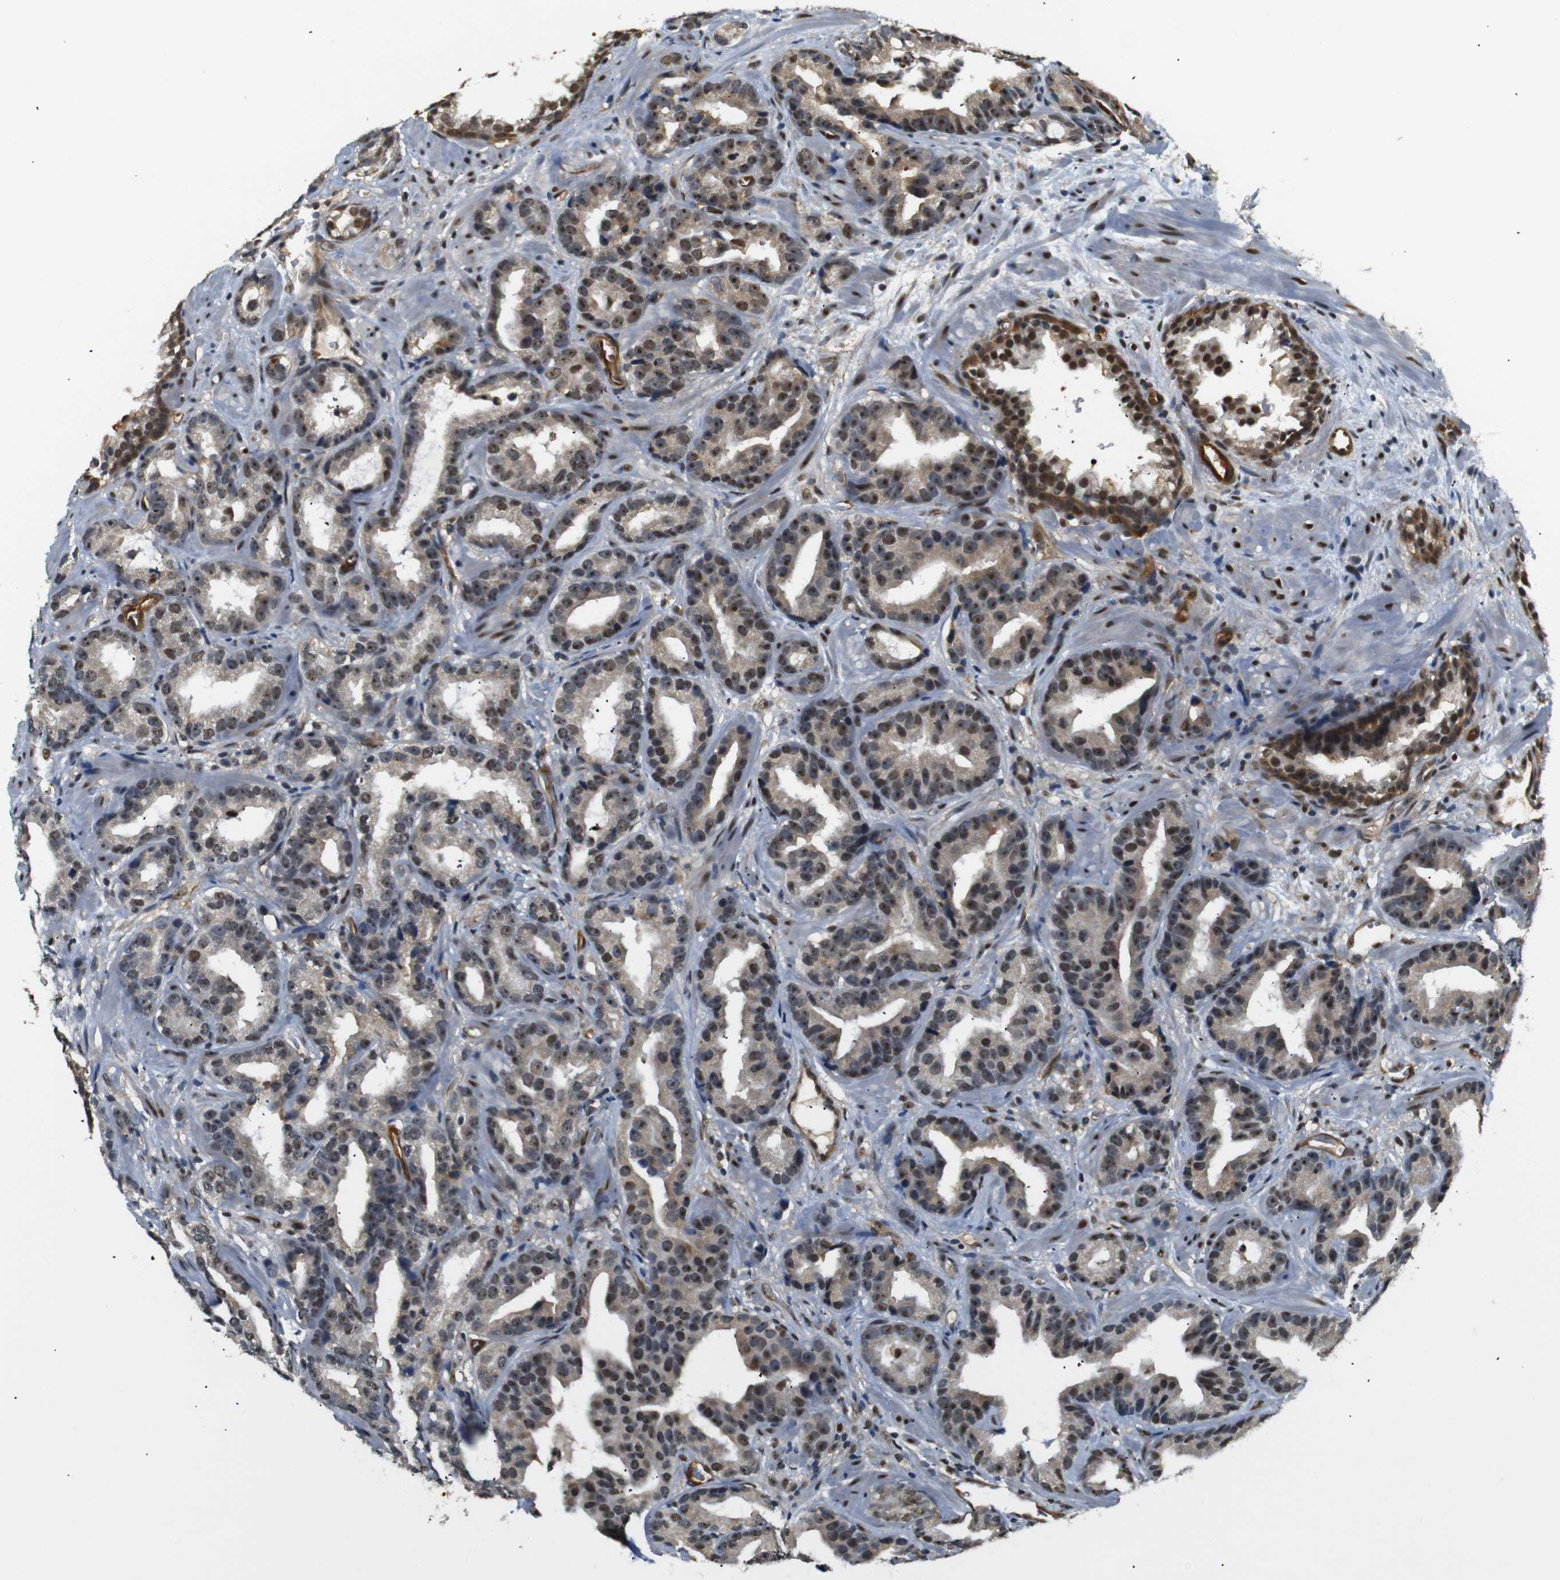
{"staining": {"intensity": "strong", "quantity": ">75%", "location": "cytoplasmic/membranous,nuclear"}, "tissue": "prostate cancer", "cell_type": "Tumor cells", "image_type": "cancer", "snomed": [{"axis": "morphology", "description": "Adenocarcinoma, Low grade"}, {"axis": "topography", "description": "Prostate"}], "caption": "High-power microscopy captured an immunohistochemistry image of low-grade adenocarcinoma (prostate), revealing strong cytoplasmic/membranous and nuclear staining in approximately >75% of tumor cells.", "gene": "PARN", "patient": {"sex": "male", "age": 59}}